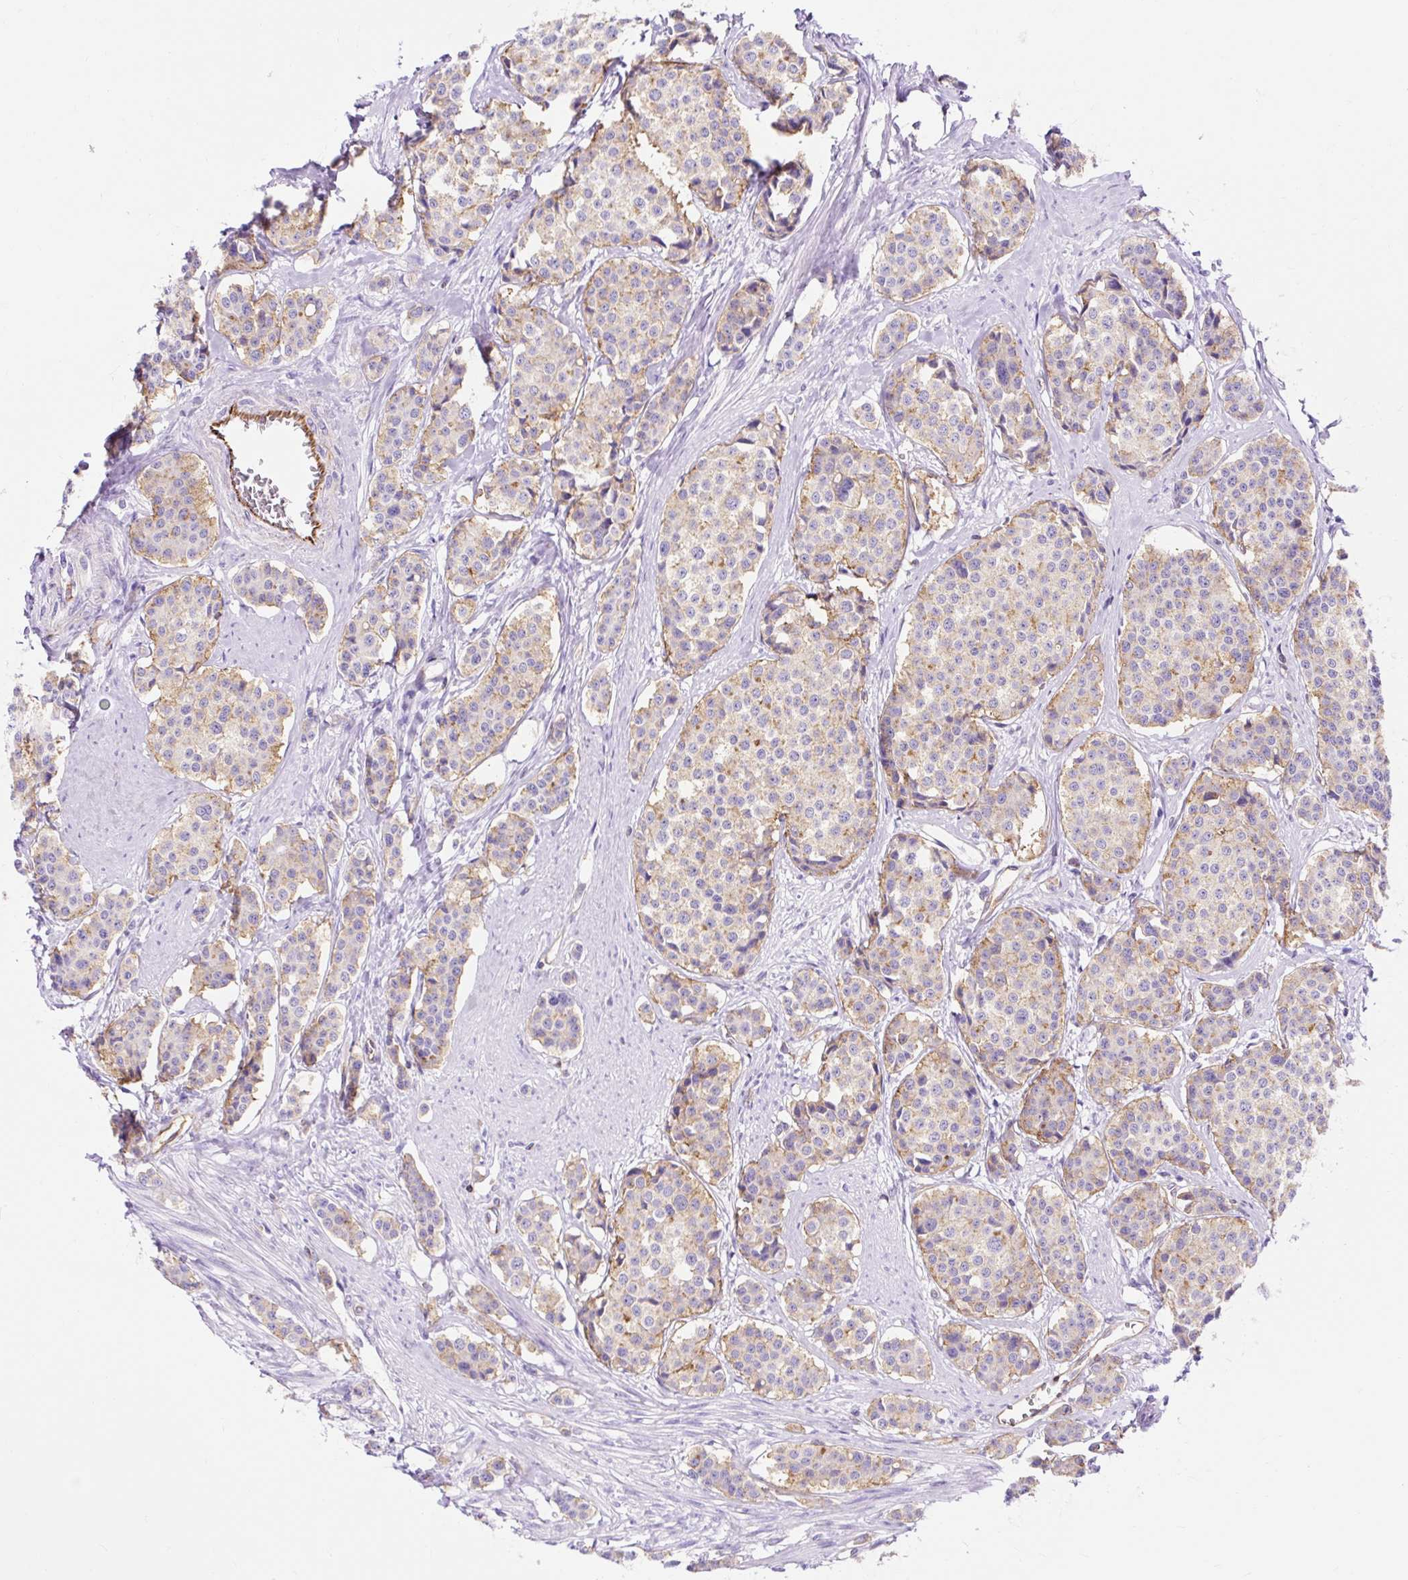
{"staining": {"intensity": "moderate", "quantity": "25%-75%", "location": "cytoplasmic/membranous"}, "tissue": "carcinoid", "cell_type": "Tumor cells", "image_type": "cancer", "snomed": [{"axis": "morphology", "description": "Carcinoid, malignant, NOS"}, {"axis": "topography", "description": "Small intestine"}], "caption": "The image displays staining of carcinoid, revealing moderate cytoplasmic/membranous protein expression (brown color) within tumor cells. (Stains: DAB (3,3'-diaminobenzidine) in brown, nuclei in blue, Microscopy: brightfield microscopy at high magnification).", "gene": "HIP1R", "patient": {"sex": "male", "age": 60}}